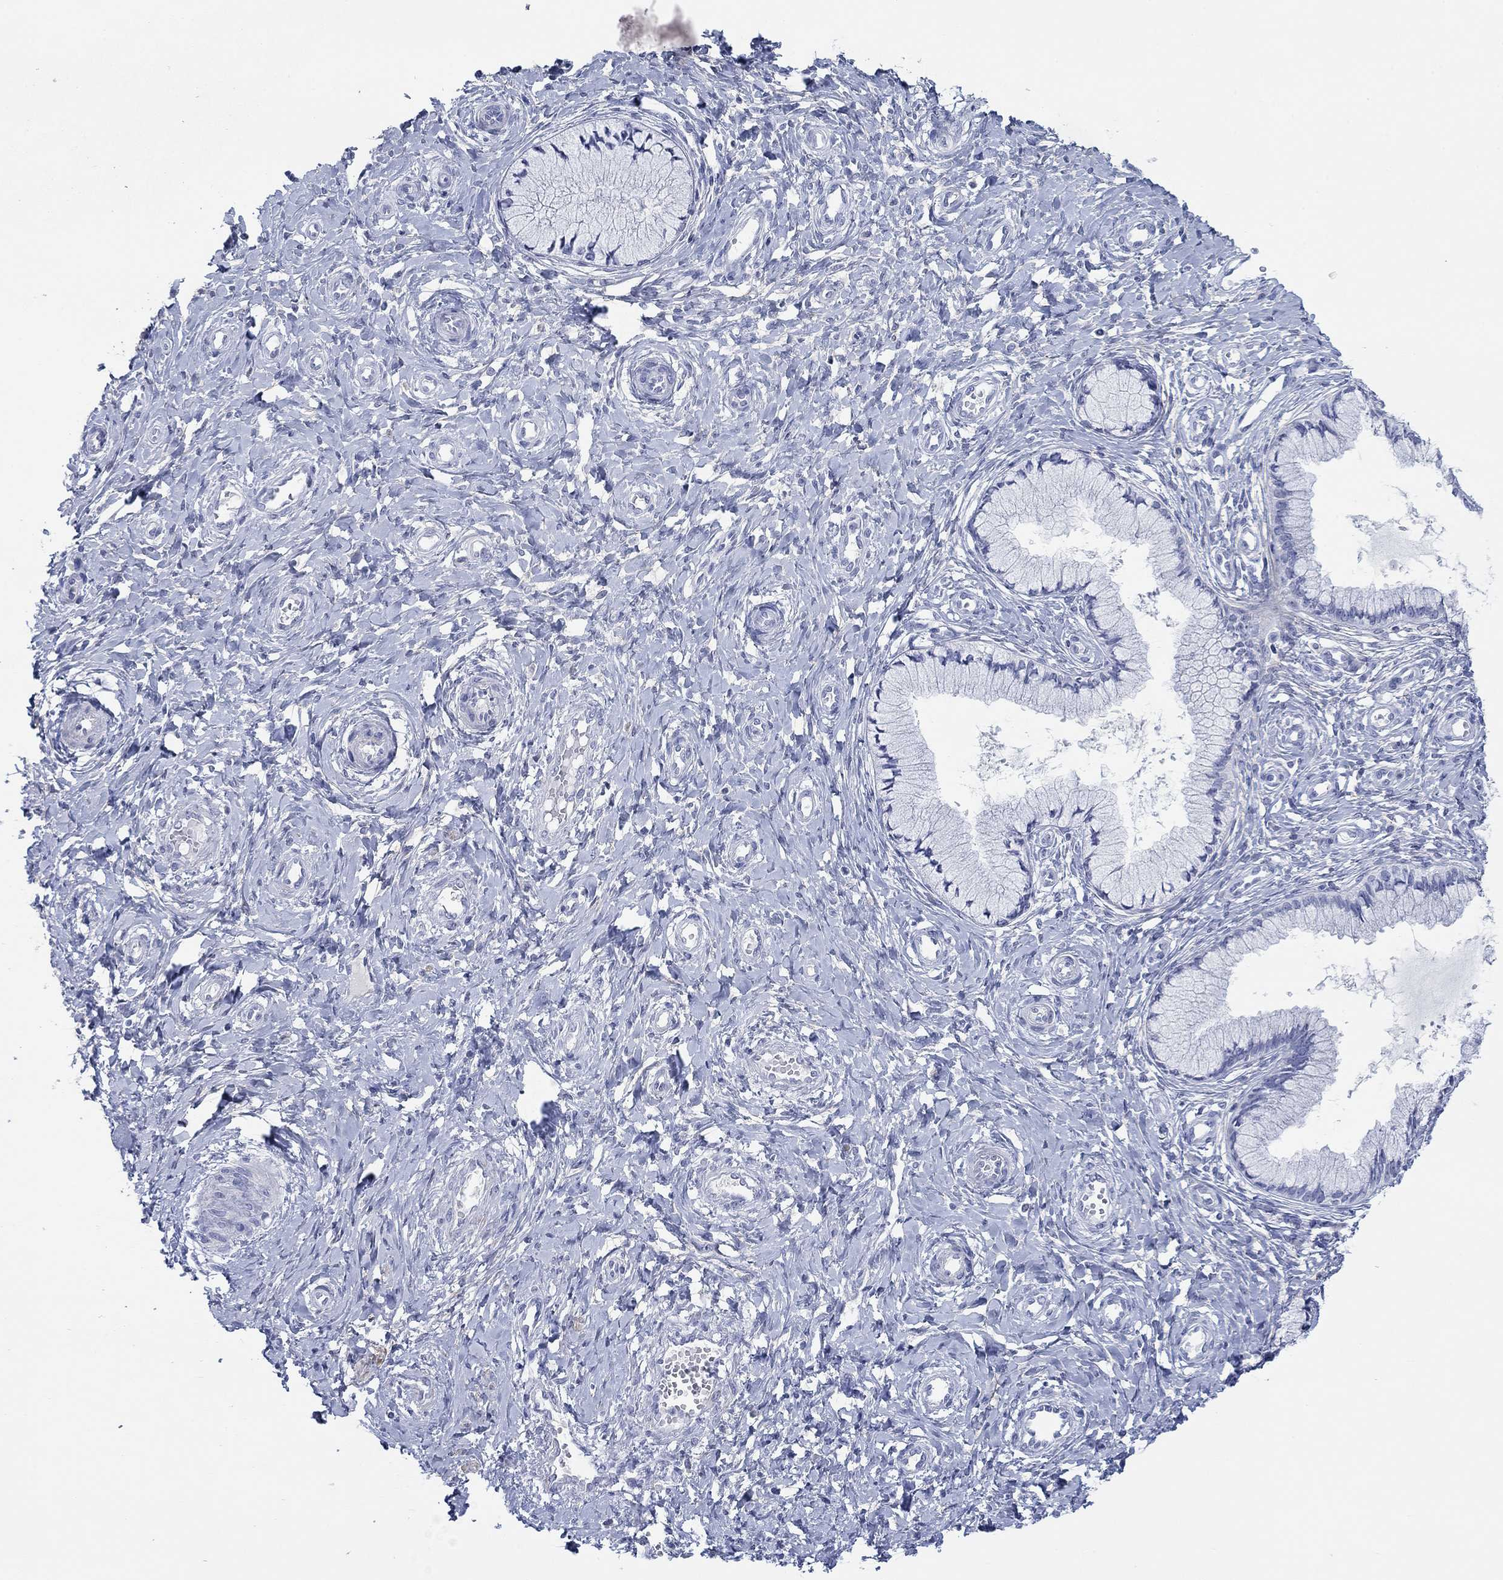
{"staining": {"intensity": "negative", "quantity": "none", "location": "none"}, "tissue": "cervix", "cell_type": "Glandular cells", "image_type": "normal", "snomed": [{"axis": "morphology", "description": "Normal tissue, NOS"}, {"axis": "topography", "description": "Cervix"}], "caption": "Micrograph shows no protein staining in glandular cells of unremarkable cervix. (DAB (3,3'-diaminobenzidine) immunohistochemistry (IHC) with hematoxylin counter stain).", "gene": "PDYN", "patient": {"sex": "female", "age": 37}}